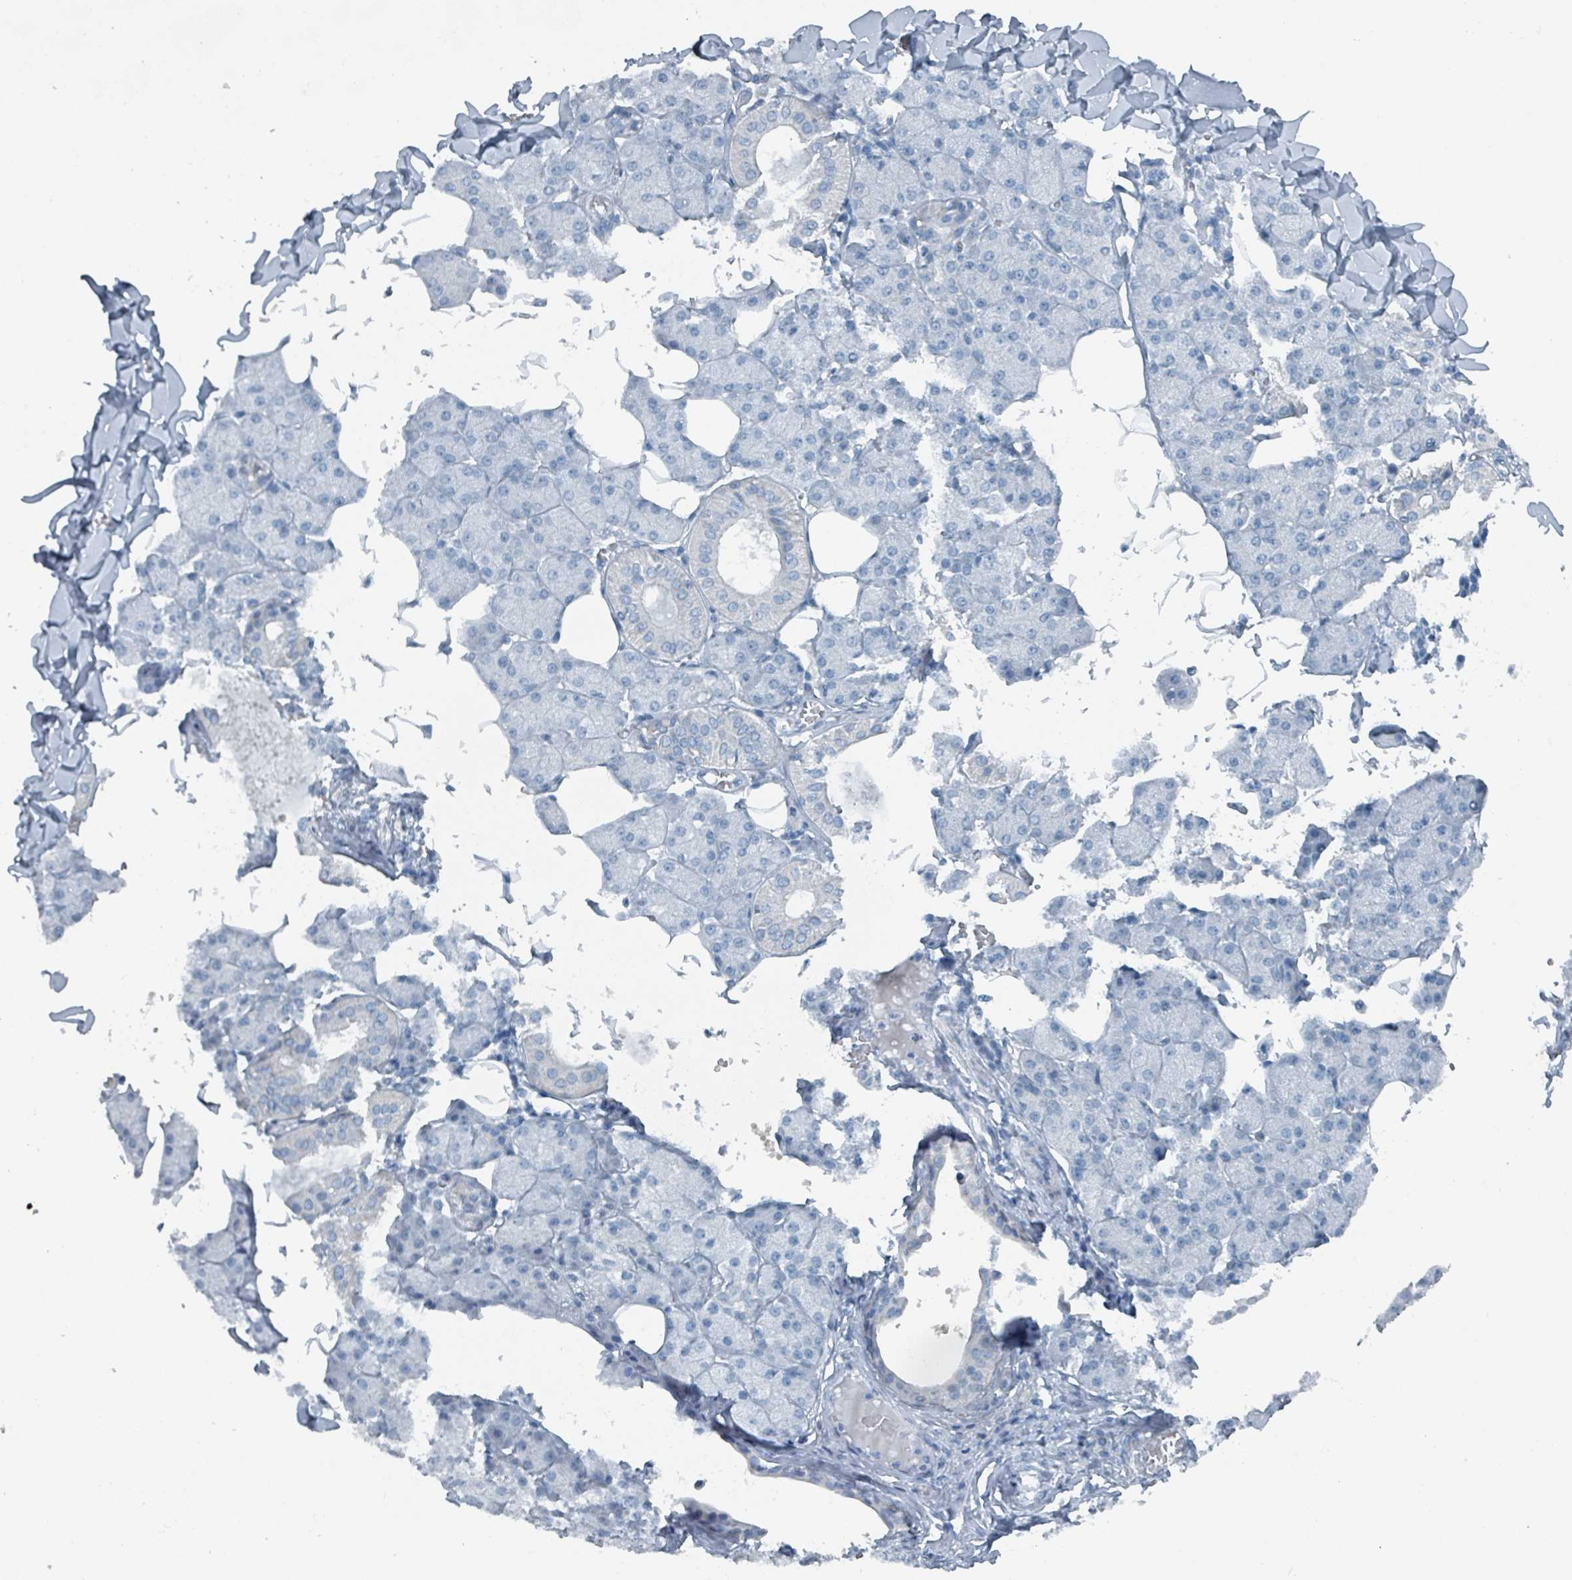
{"staining": {"intensity": "negative", "quantity": "none", "location": "none"}, "tissue": "salivary gland", "cell_type": "Glandular cells", "image_type": "normal", "snomed": [{"axis": "morphology", "description": "Normal tissue, NOS"}, {"axis": "topography", "description": "Salivary gland"}], "caption": "DAB immunohistochemical staining of unremarkable human salivary gland exhibits no significant expression in glandular cells.", "gene": "GAMT", "patient": {"sex": "female", "age": 33}}